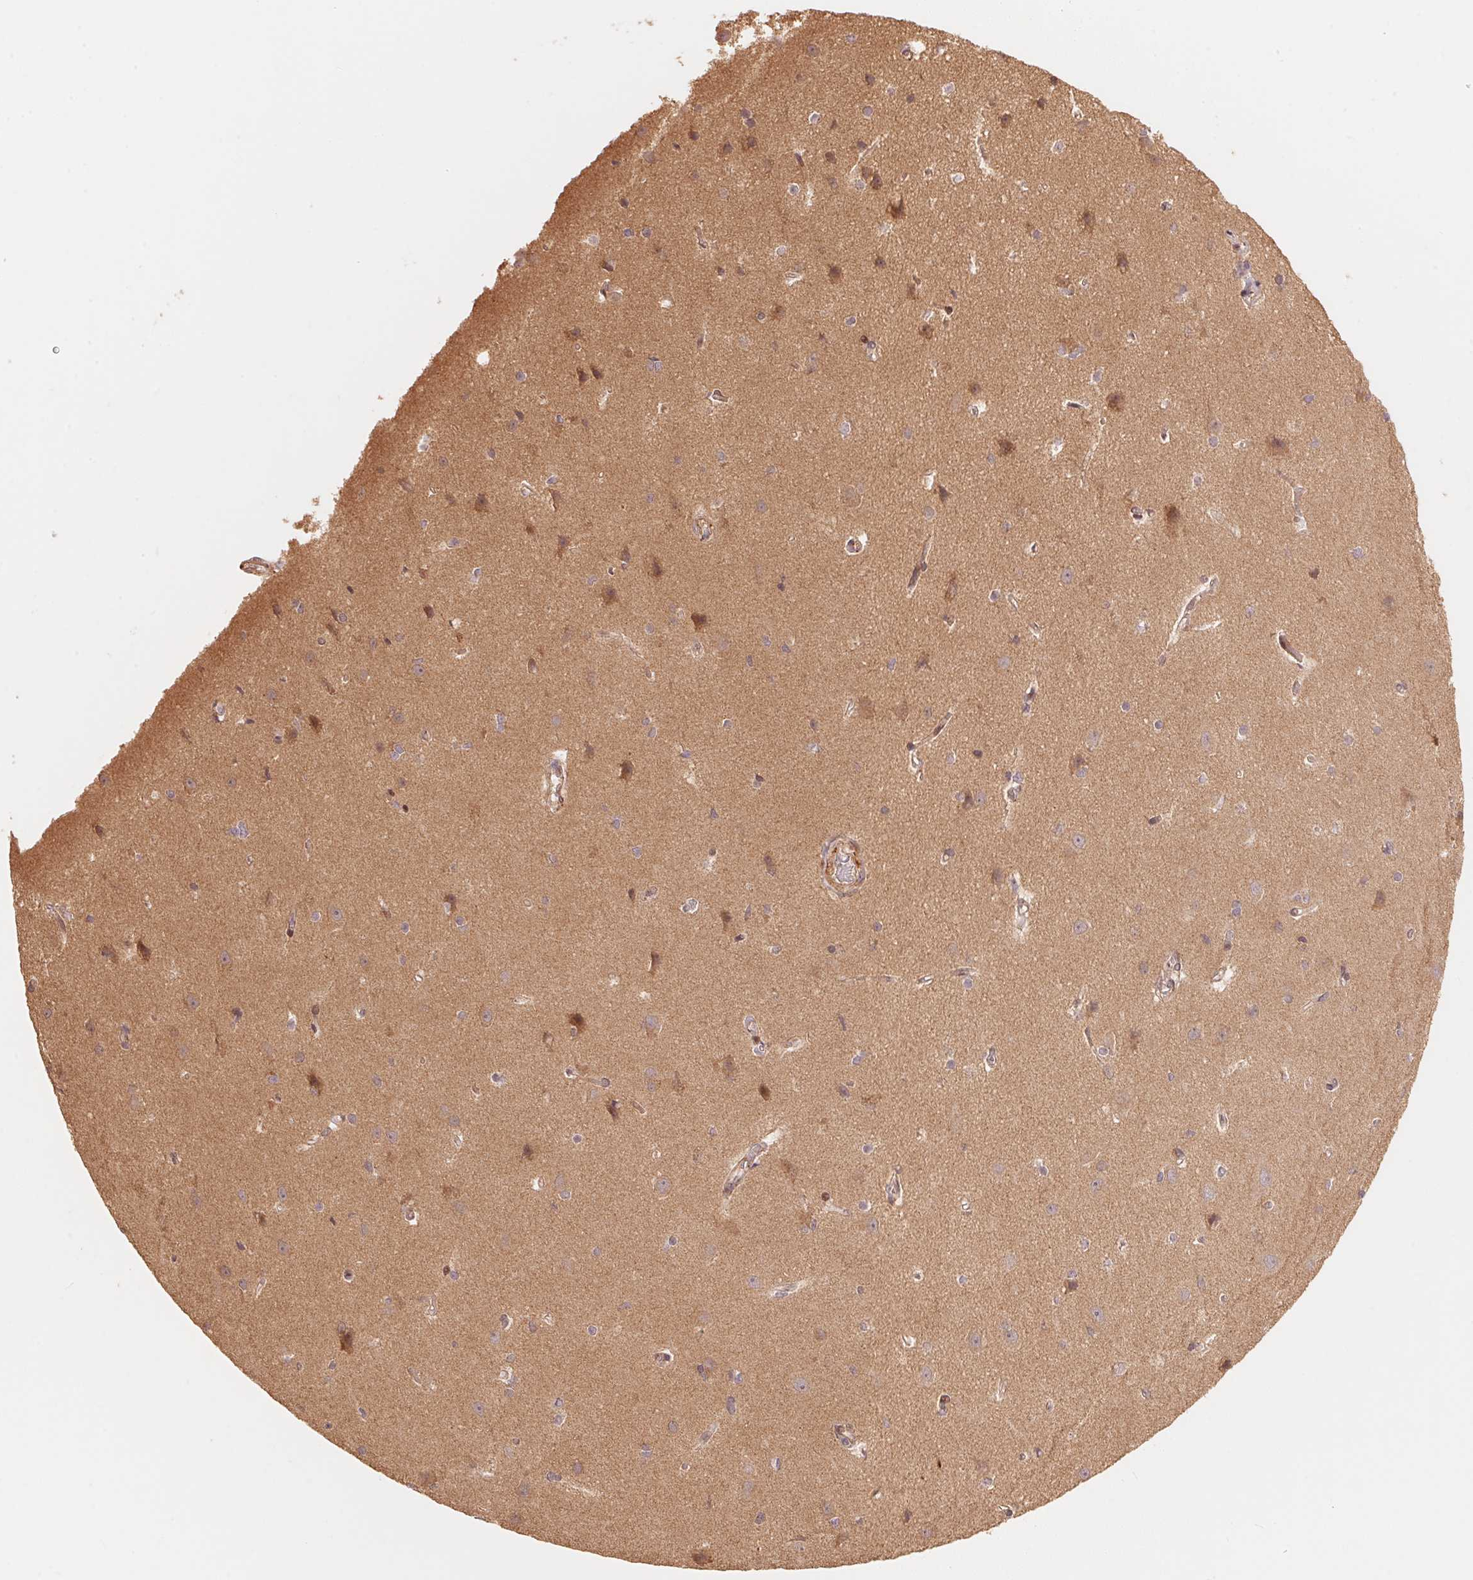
{"staining": {"intensity": "weak", "quantity": ">75%", "location": "cytoplasmic/membranous"}, "tissue": "cerebral cortex", "cell_type": "Endothelial cells", "image_type": "normal", "snomed": [{"axis": "morphology", "description": "Normal tissue, NOS"}, {"axis": "topography", "description": "Cerebral cortex"}], "caption": "An immunohistochemistry (IHC) micrograph of normal tissue is shown. Protein staining in brown highlights weak cytoplasmic/membranous positivity in cerebral cortex within endothelial cells.", "gene": "TNIP2", "patient": {"sex": "male", "age": 37}}